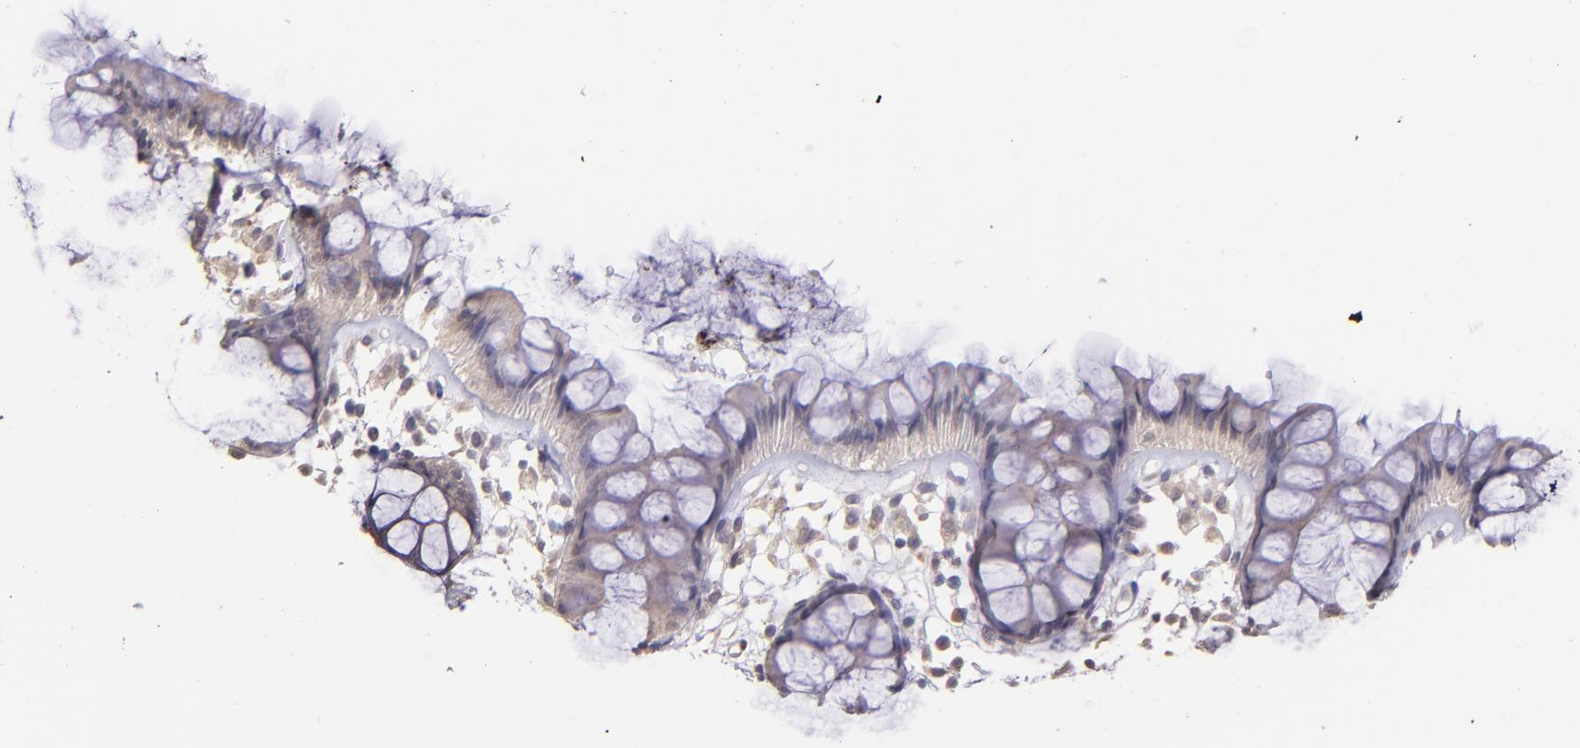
{"staining": {"intensity": "weak", "quantity": "25%-75%", "location": "cytoplasmic/membranous"}, "tissue": "rectum", "cell_type": "Glandular cells", "image_type": "normal", "snomed": [{"axis": "morphology", "description": "Normal tissue, NOS"}, {"axis": "topography", "description": "Rectum"}], "caption": "Immunohistochemical staining of normal rectum demonstrates low levels of weak cytoplasmic/membranous staining in about 25%-75% of glandular cells.", "gene": "NUP62CL", "patient": {"sex": "female", "age": 66}}